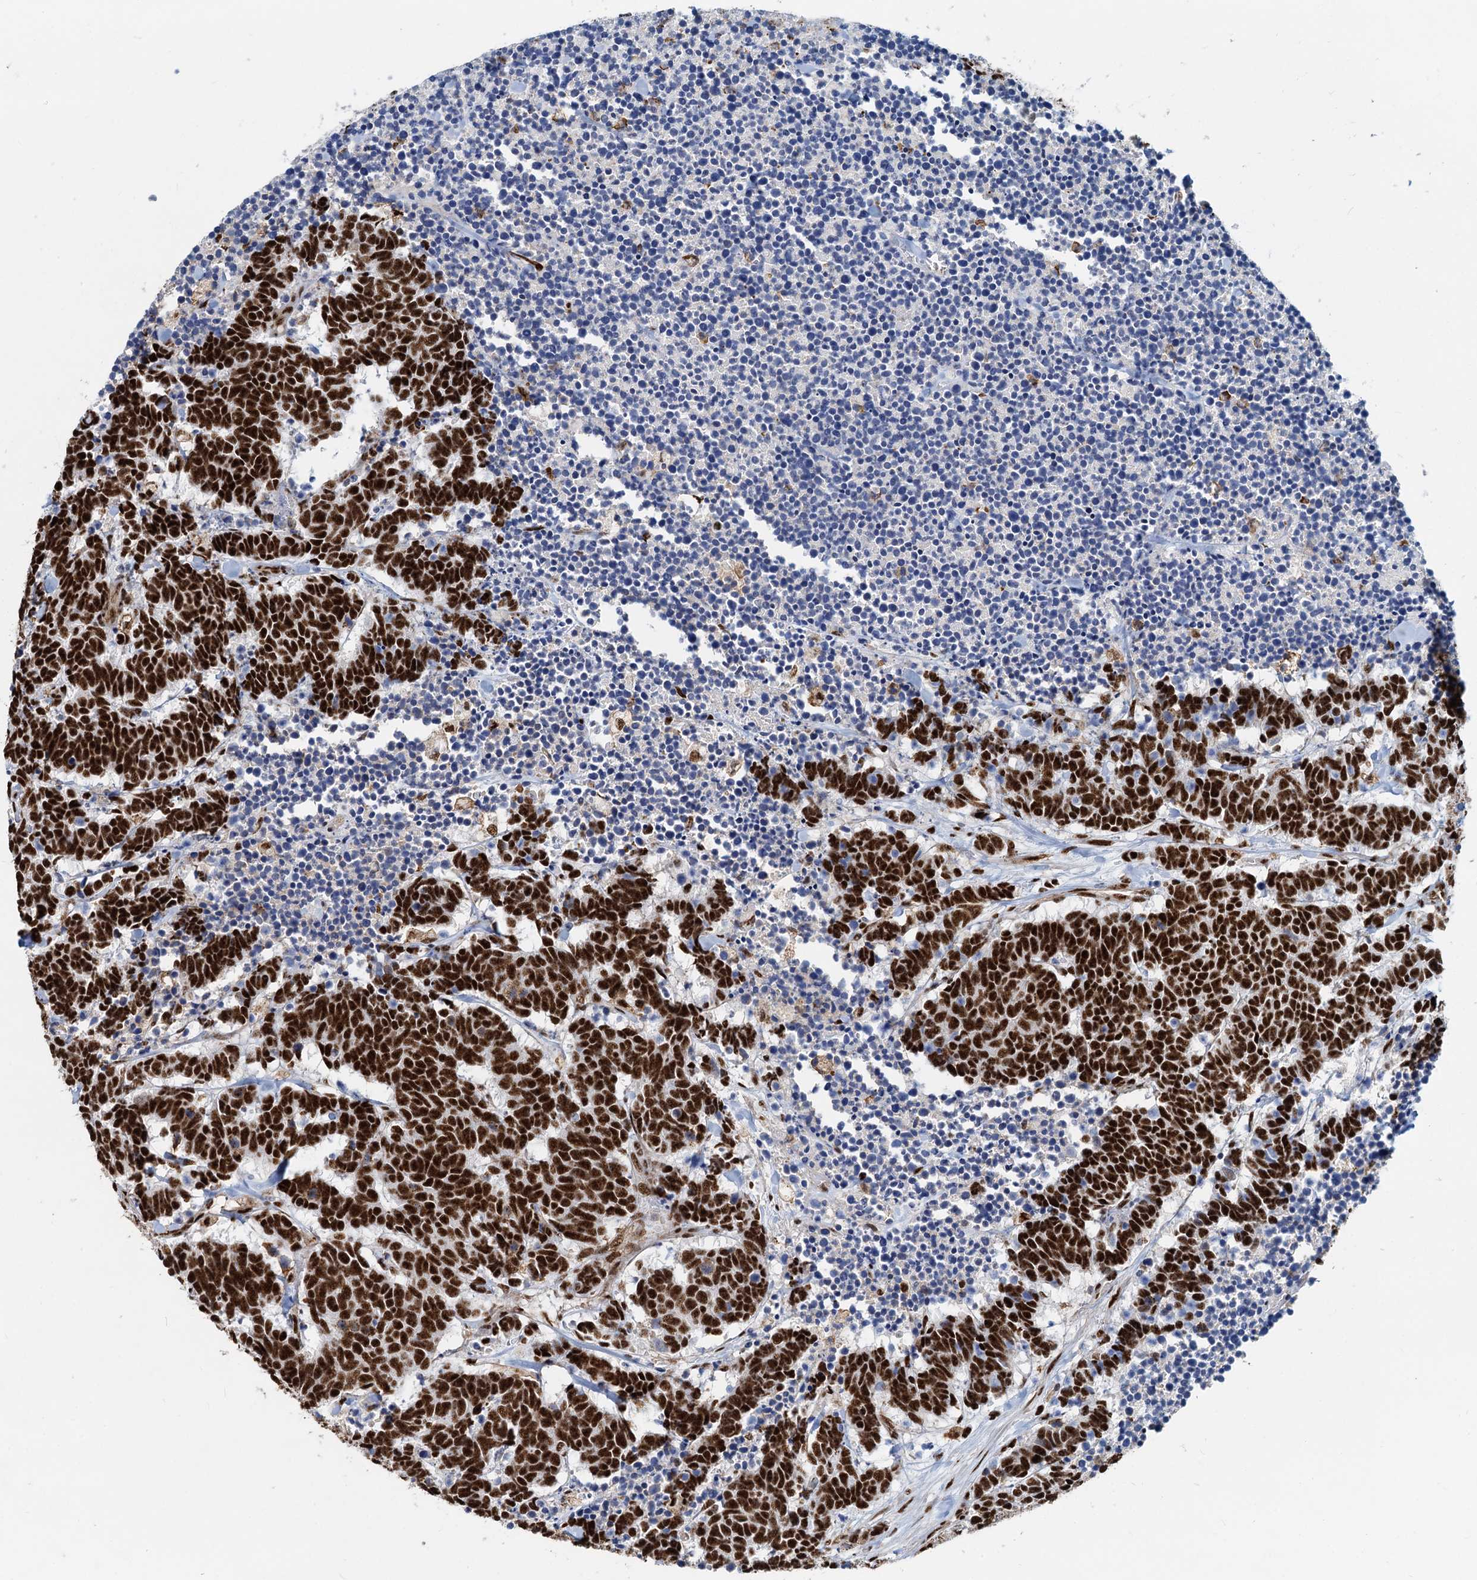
{"staining": {"intensity": "strong", "quantity": ">75%", "location": "nuclear"}, "tissue": "carcinoid", "cell_type": "Tumor cells", "image_type": "cancer", "snomed": [{"axis": "morphology", "description": "Carcinoma, NOS"}, {"axis": "morphology", "description": "Carcinoid, malignant, NOS"}, {"axis": "topography", "description": "Urinary bladder"}], "caption": "An immunohistochemistry histopathology image of tumor tissue is shown. Protein staining in brown labels strong nuclear positivity in carcinoid within tumor cells. (brown staining indicates protein expression, while blue staining denotes nuclei).", "gene": "RBM26", "patient": {"sex": "male", "age": 57}}